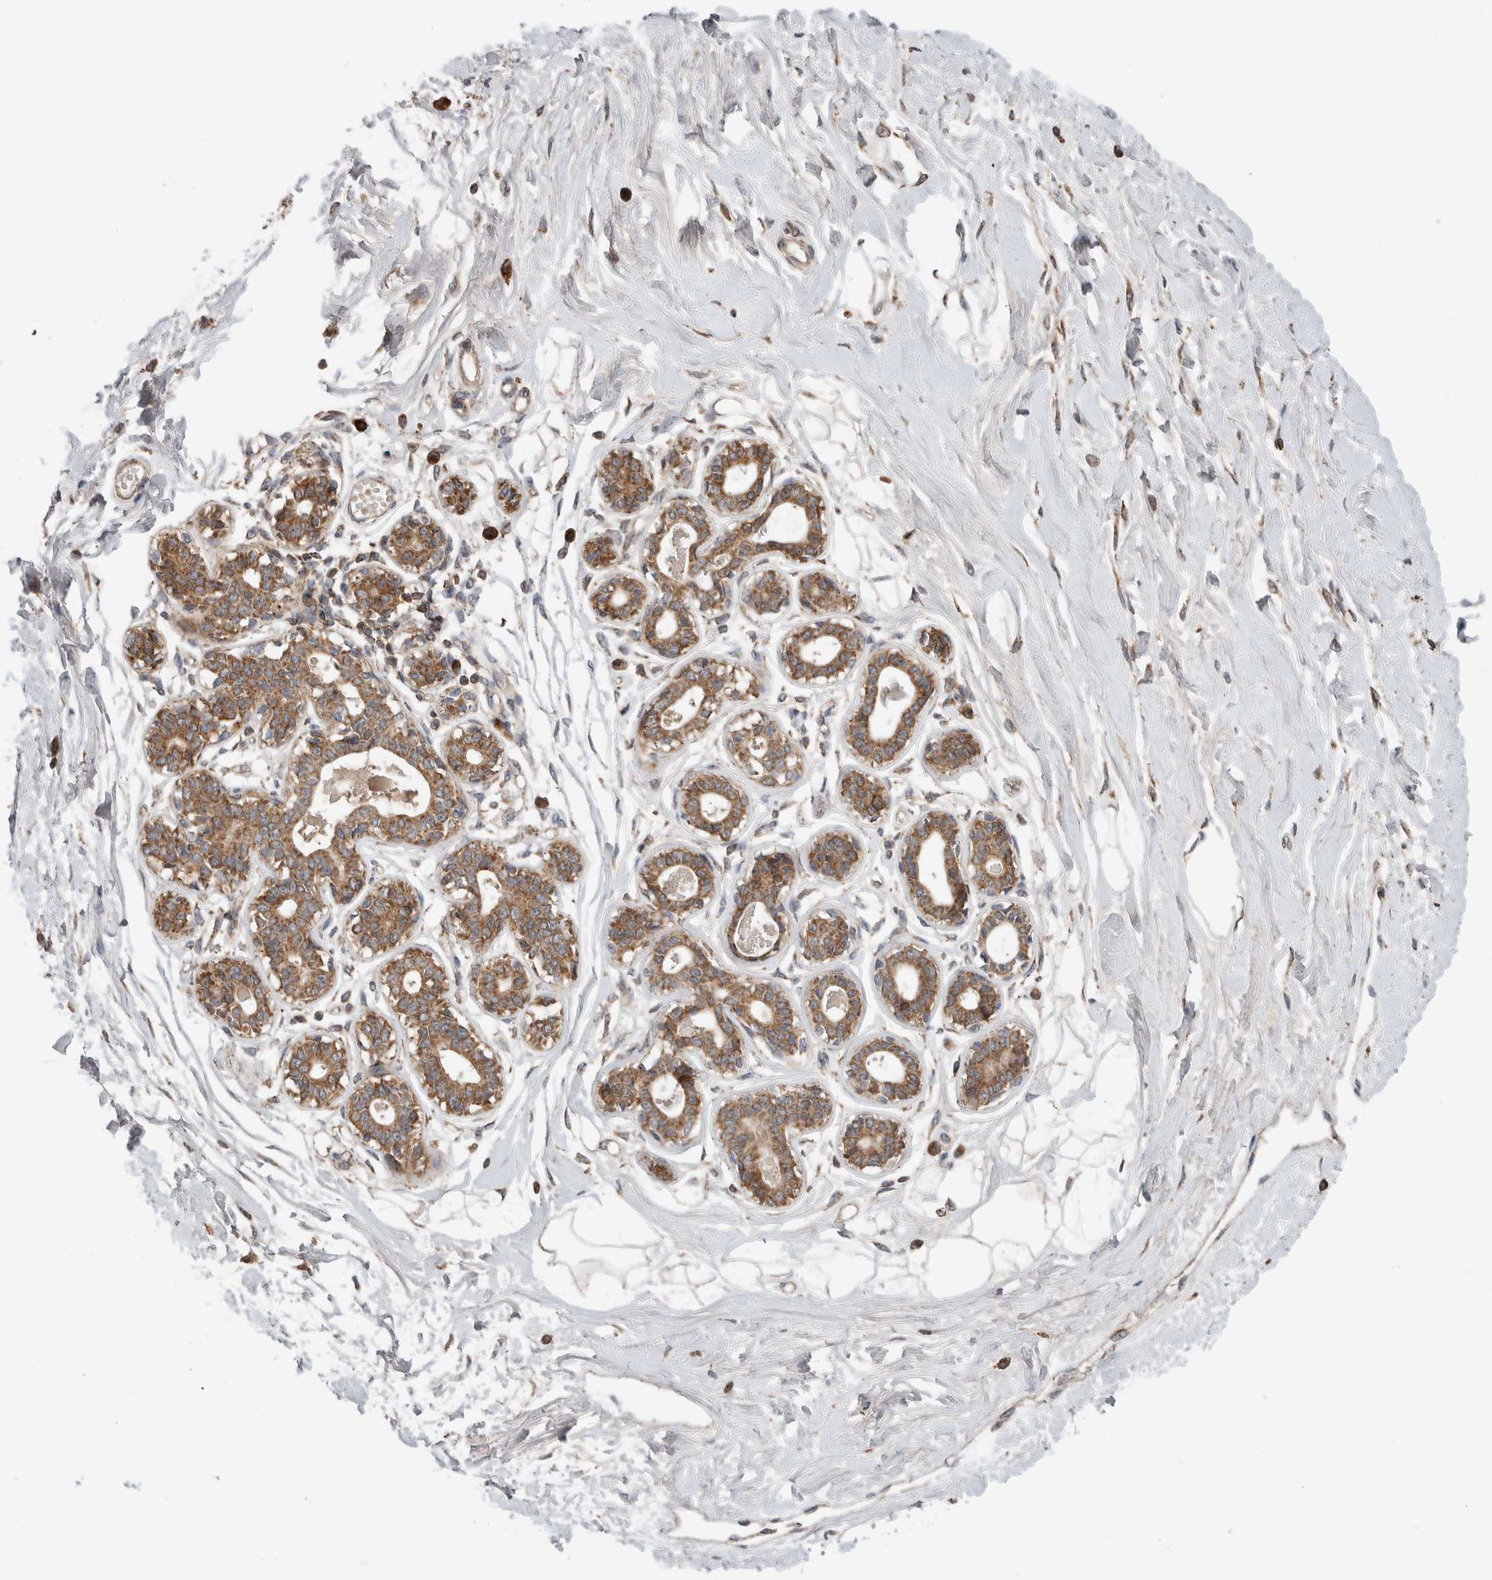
{"staining": {"intensity": "negative", "quantity": "none", "location": "none"}, "tissue": "breast", "cell_type": "Adipocytes", "image_type": "normal", "snomed": [{"axis": "morphology", "description": "Normal tissue, NOS"}, {"axis": "topography", "description": "Breast"}], "caption": "IHC histopathology image of normal human breast stained for a protein (brown), which exhibits no positivity in adipocytes.", "gene": "KIF21B", "patient": {"sex": "female", "age": 45}}